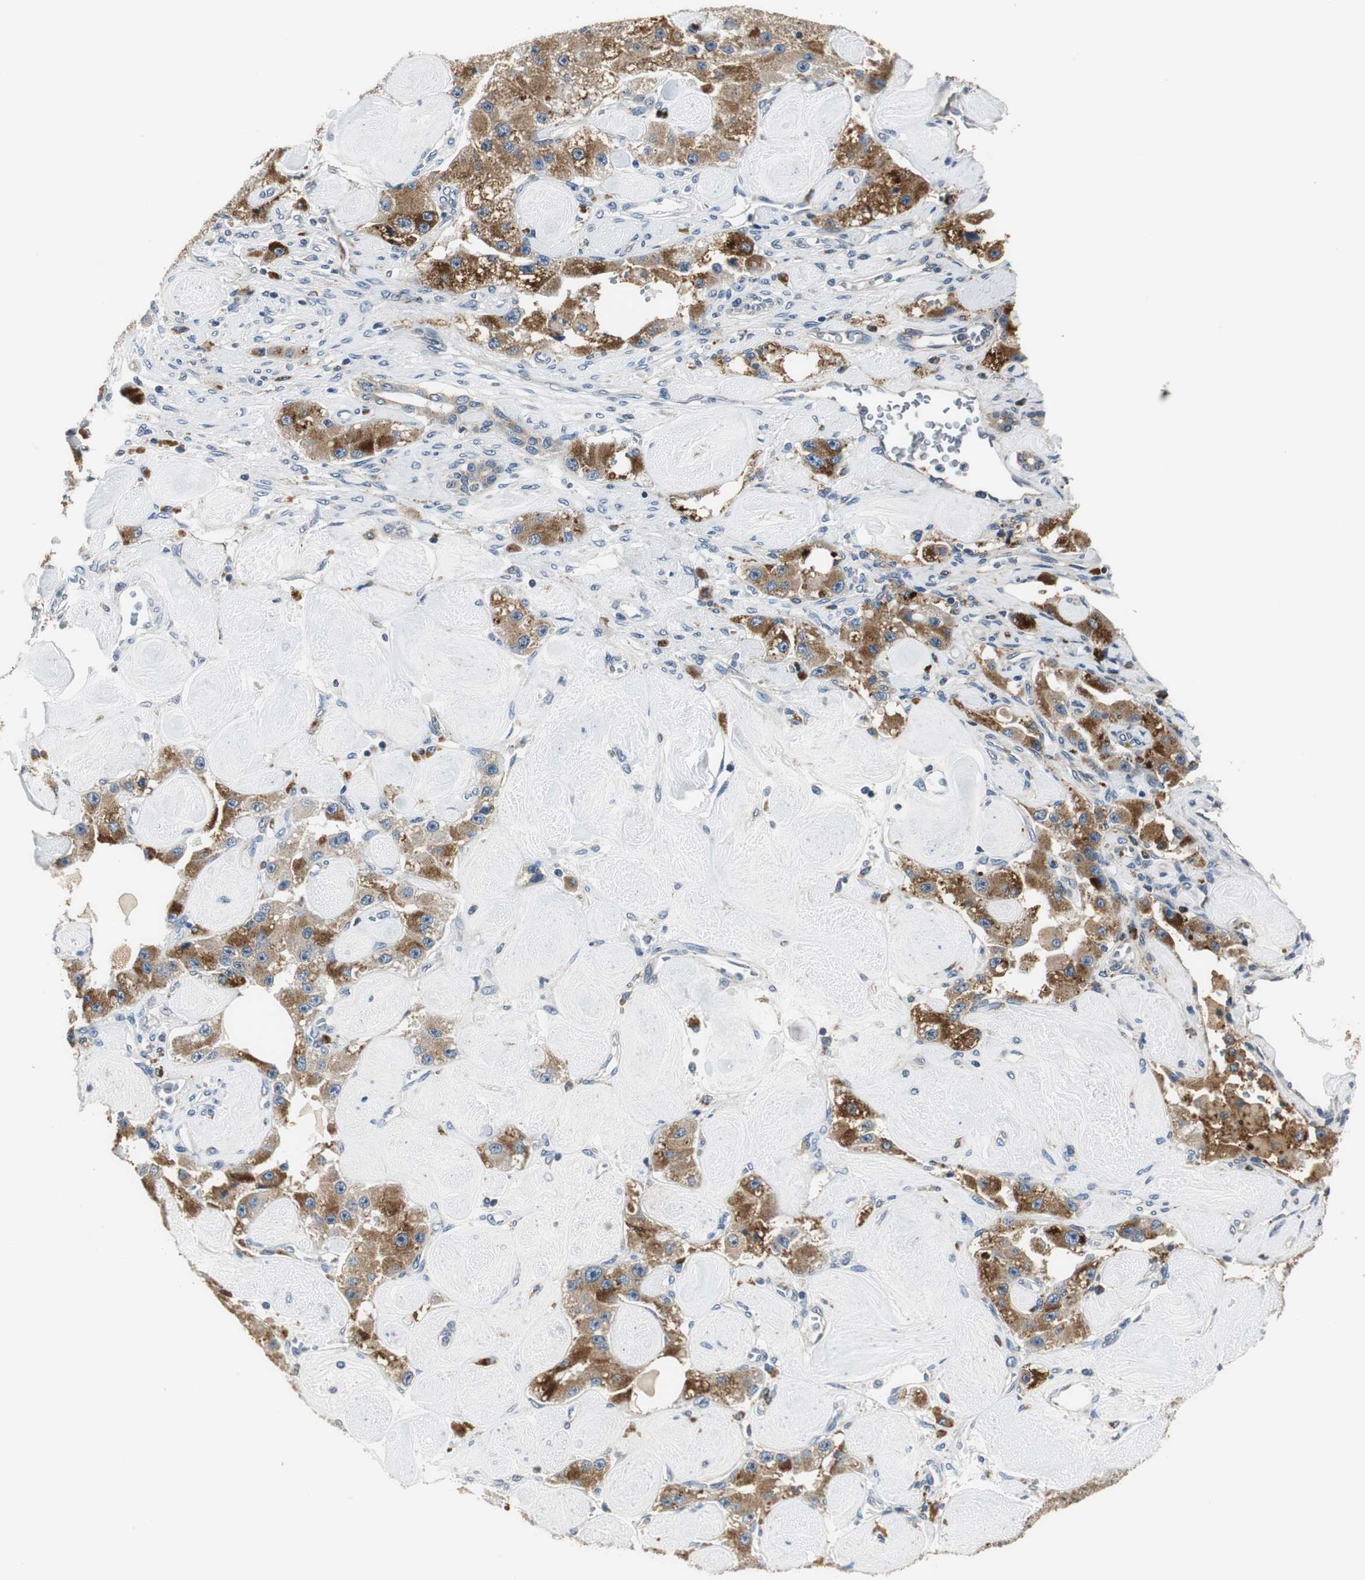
{"staining": {"intensity": "strong", "quantity": ">75%", "location": "cytoplasmic/membranous"}, "tissue": "carcinoid", "cell_type": "Tumor cells", "image_type": "cancer", "snomed": [{"axis": "morphology", "description": "Carcinoid, malignant, NOS"}, {"axis": "topography", "description": "Pancreas"}], "caption": "Carcinoid stained with a brown dye exhibits strong cytoplasmic/membranous positive staining in approximately >75% of tumor cells.", "gene": "NIT1", "patient": {"sex": "male", "age": 41}}